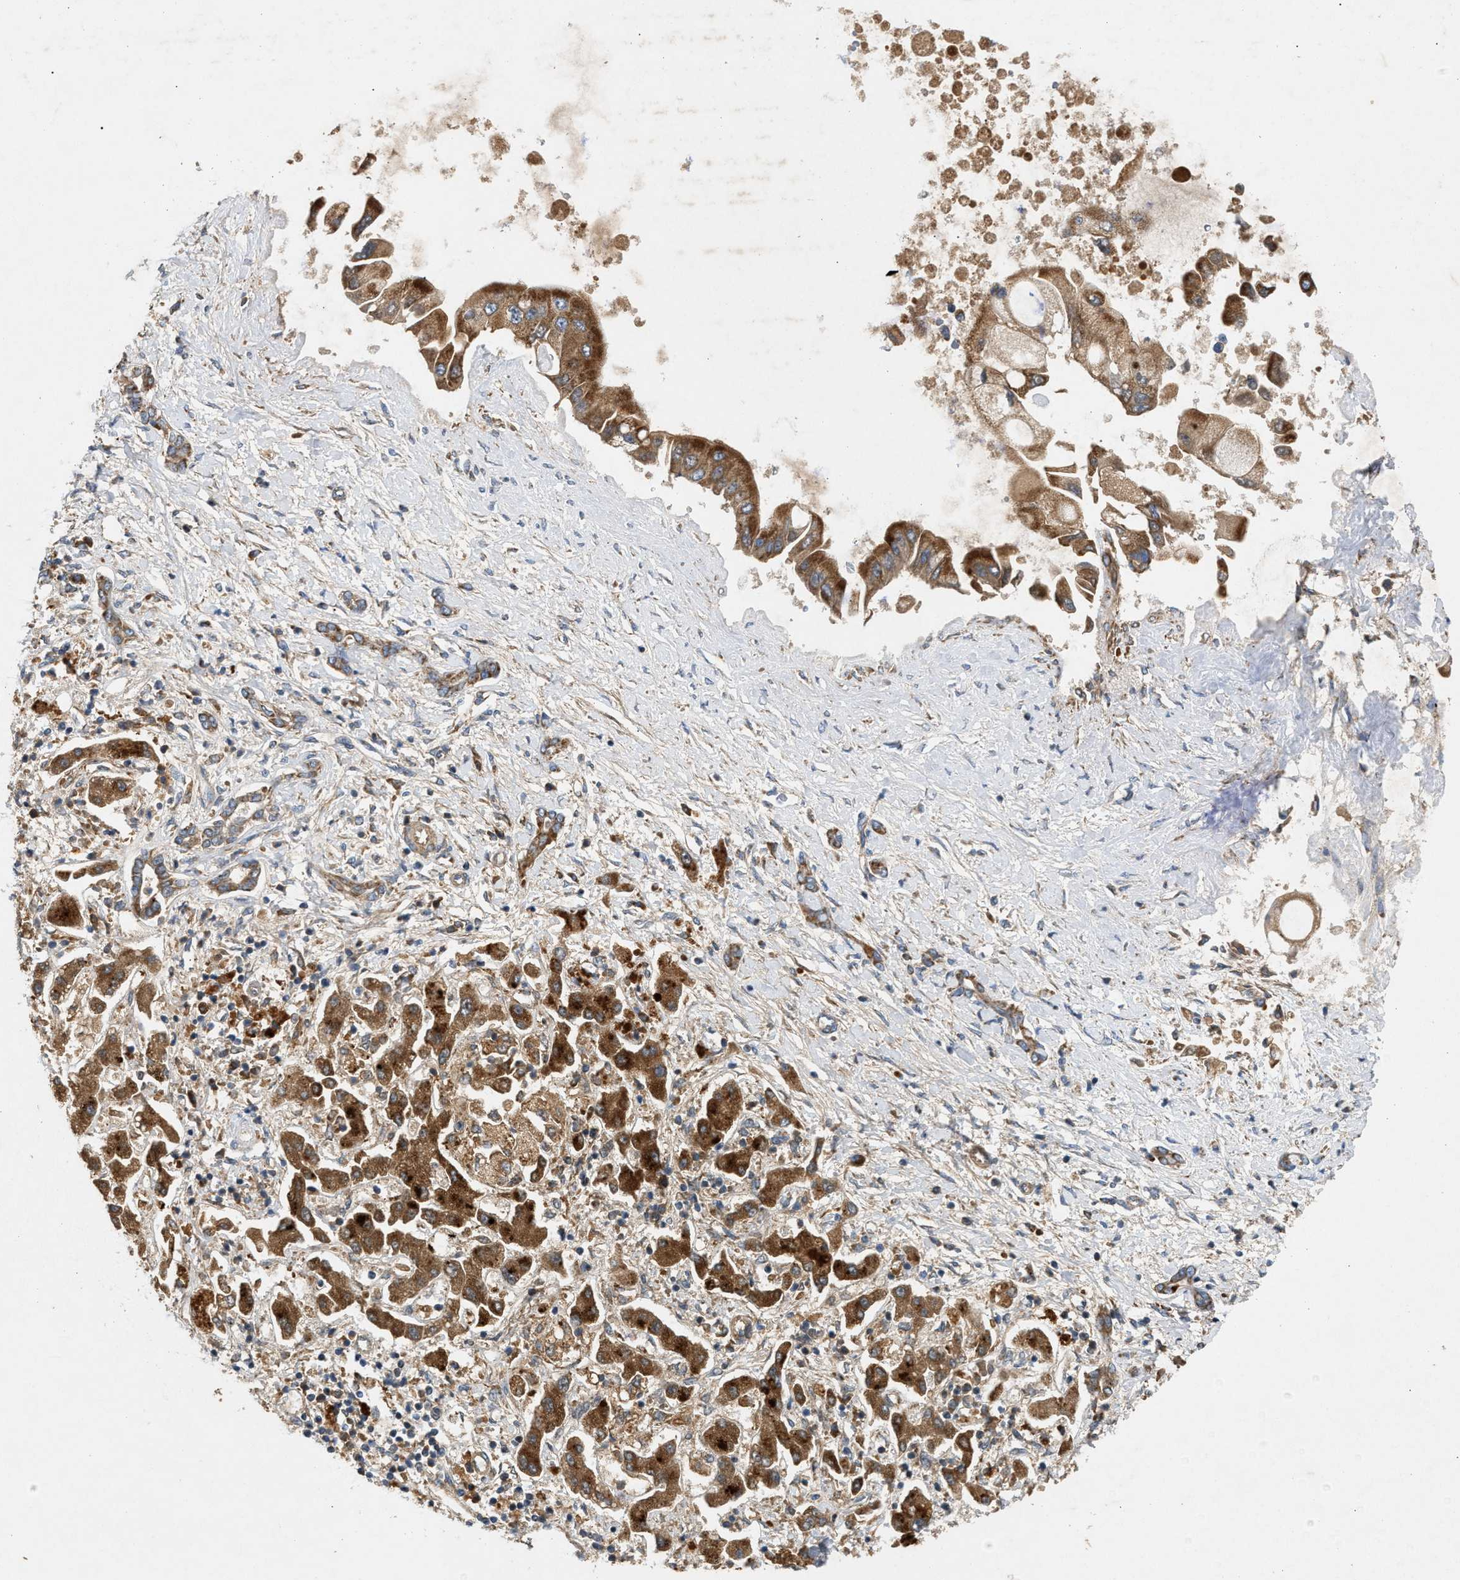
{"staining": {"intensity": "strong", "quantity": ">75%", "location": "cytoplasmic/membranous"}, "tissue": "liver cancer", "cell_type": "Tumor cells", "image_type": "cancer", "snomed": [{"axis": "morphology", "description": "Cholangiocarcinoma"}, {"axis": "topography", "description": "Liver"}], "caption": "Tumor cells show high levels of strong cytoplasmic/membranous expression in about >75% of cells in human cholangiocarcinoma (liver). (DAB (3,3'-diaminobenzidine) IHC, brown staining for protein, blue staining for nuclei).", "gene": "TACO1", "patient": {"sex": "male", "age": 50}}